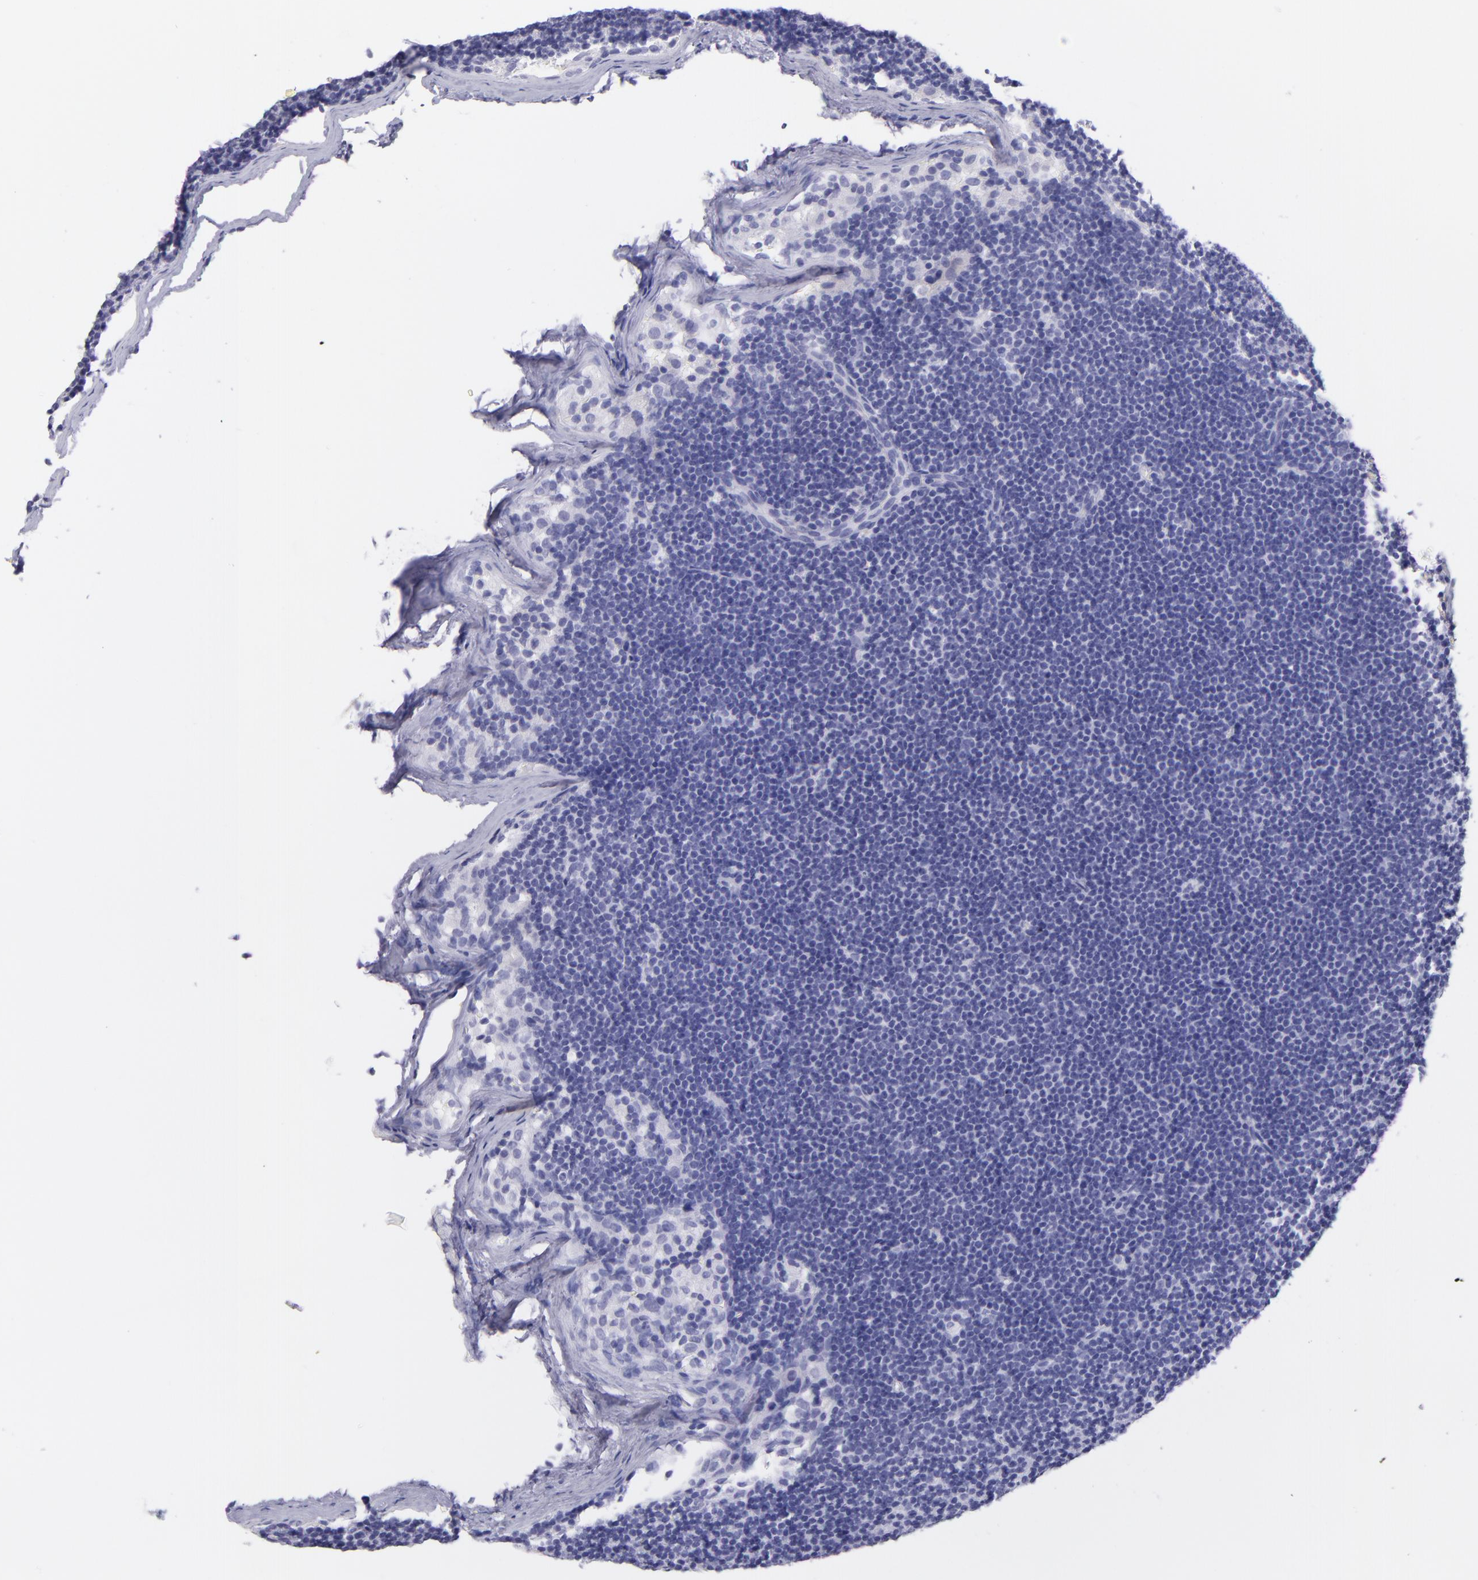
{"staining": {"intensity": "negative", "quantity": "none", "location": "none"}, "tissue": "lymphoma", "cell_type": "Tumor cells", "image_type": "cancer", "snomed": [{"axis": "morphology", "description": "Malignant lymphoma, non-Hodgkin's type, Low grade"}, {"axis": "topography", "description": "Lymph node"}], "caption": "Lymphoma was stained to show a protein in brown. There is no significant staining in tumor cells.", "gene": "CNP", "patient": {"sex": "female", "age": 73}}